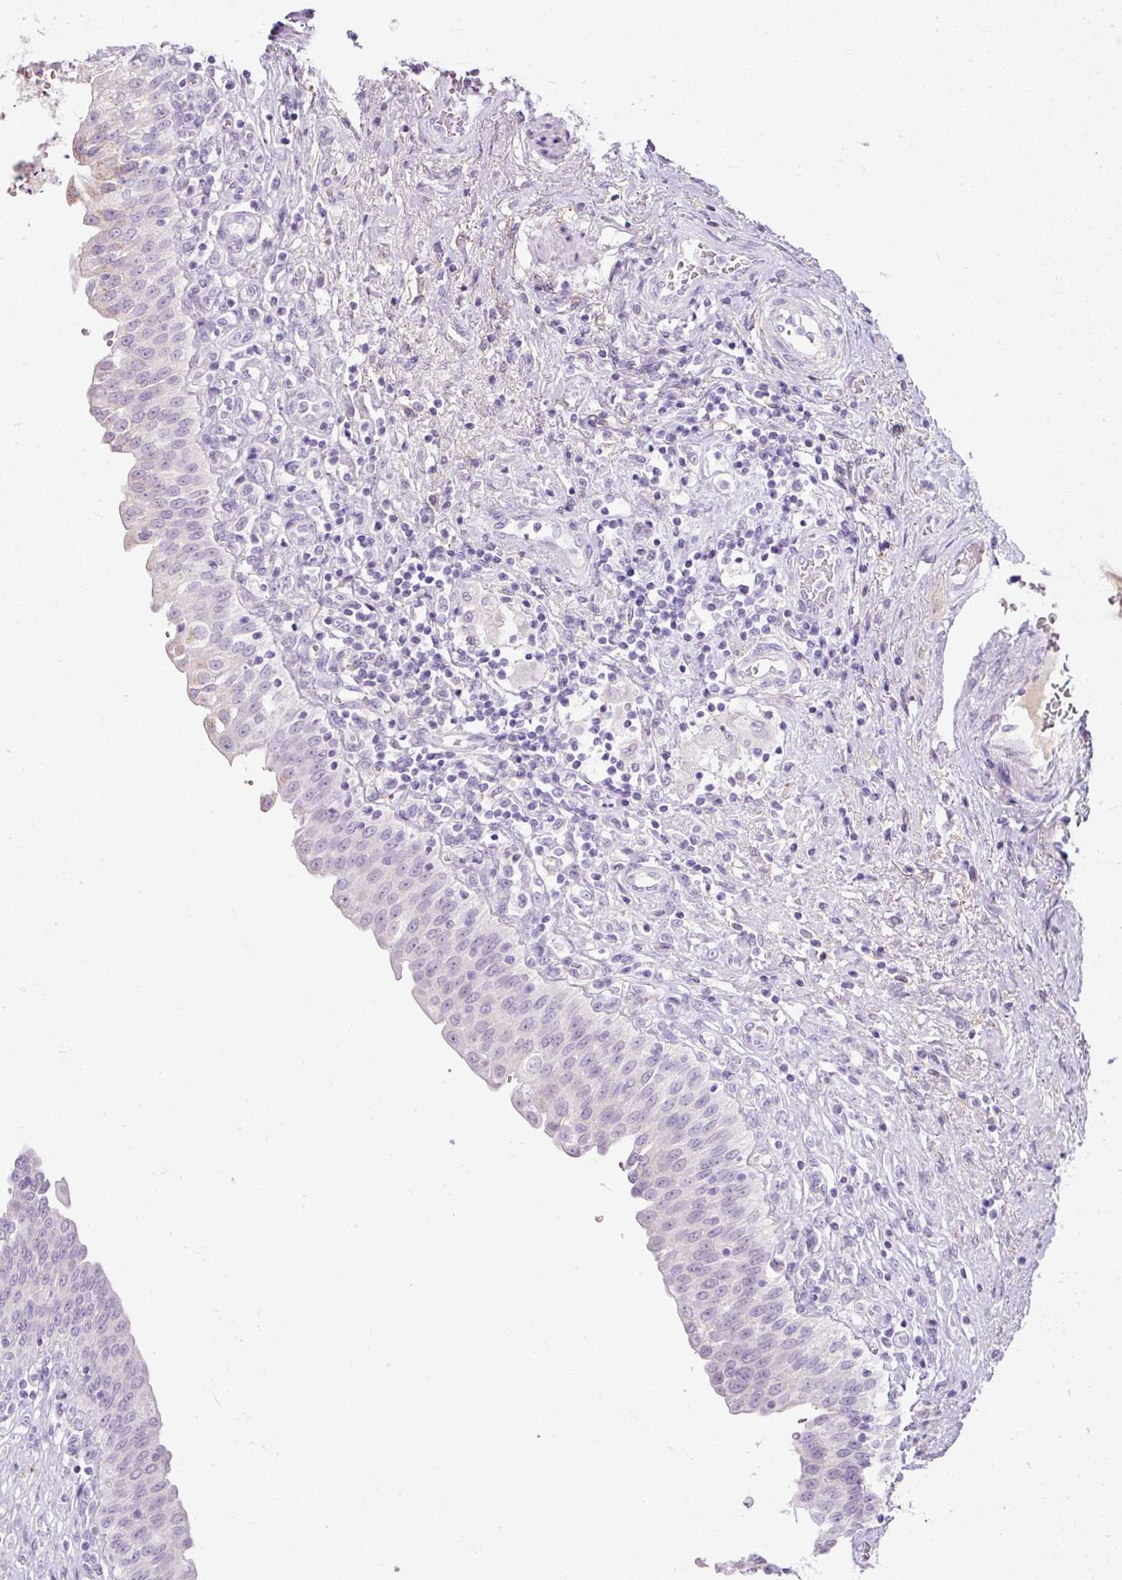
{"staining": {"intensity": "negative", "quantity": "none", "location": "none"}, "tissue": "urinary bladder", "cell_type": "Urothelial cells", "image_type": "normal", "snomed": [{"axis": "morphology", "description": "Normal tissue, NOS"}, {"axis": "topography", "description": "Urinary bladder"}], "caption": "Immunohistochemistry (IHC) of normal urinary bladder shows no expression in urothelial cells. (Immunohistochemistry, brightfield microscopy, high magnification).", "gene": "DNM1", "patient": {"sex": "male", "age": 71}}